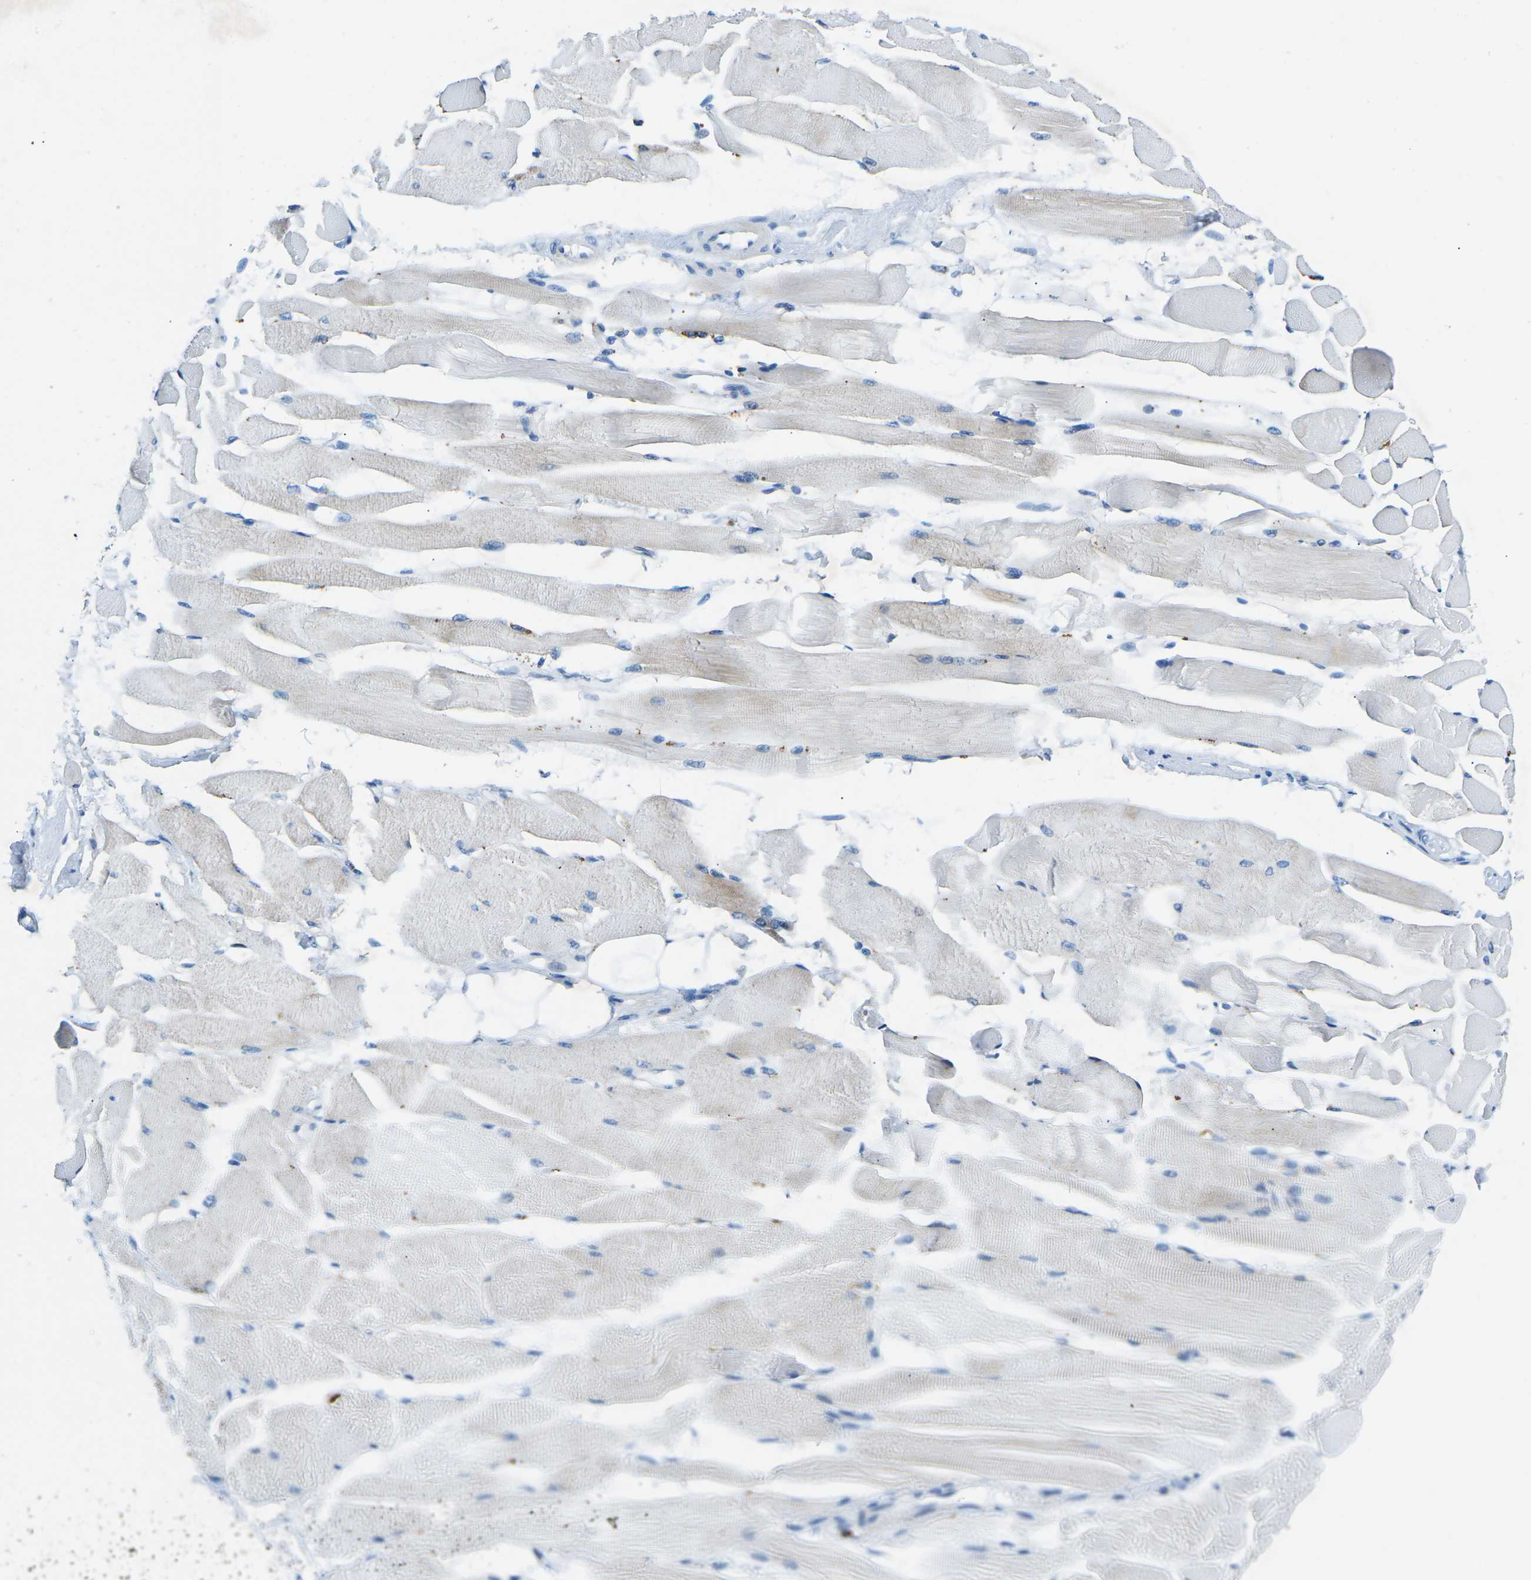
{"staining": {"intensity": "weak", "quantity": "25%-75%", "location": "cytoplasmic/membranous"}, "tissue": "skeletal muscle", "cell_type": "Myocytes", "image_type": "normal", "snomed": [{"axis": "morphology", "description": "Normal tissue, NOS"}, {"axis": "topography", "description": "Skeletal muscle"}, {"axis": "topography", "description": "Peripheral nerve tissue"}], "caption": "Protein staining of benign skeletal muscle shows weak cytoplasmic/membranous positivity in approximately 25%-75% of myocytes. (Stains: DAB in brown, nuclei in blue, Microscopy: brightfield microscopy at high magnification).", "gene": "MC4R", "patient": {"sex": "female", "age": 84}}